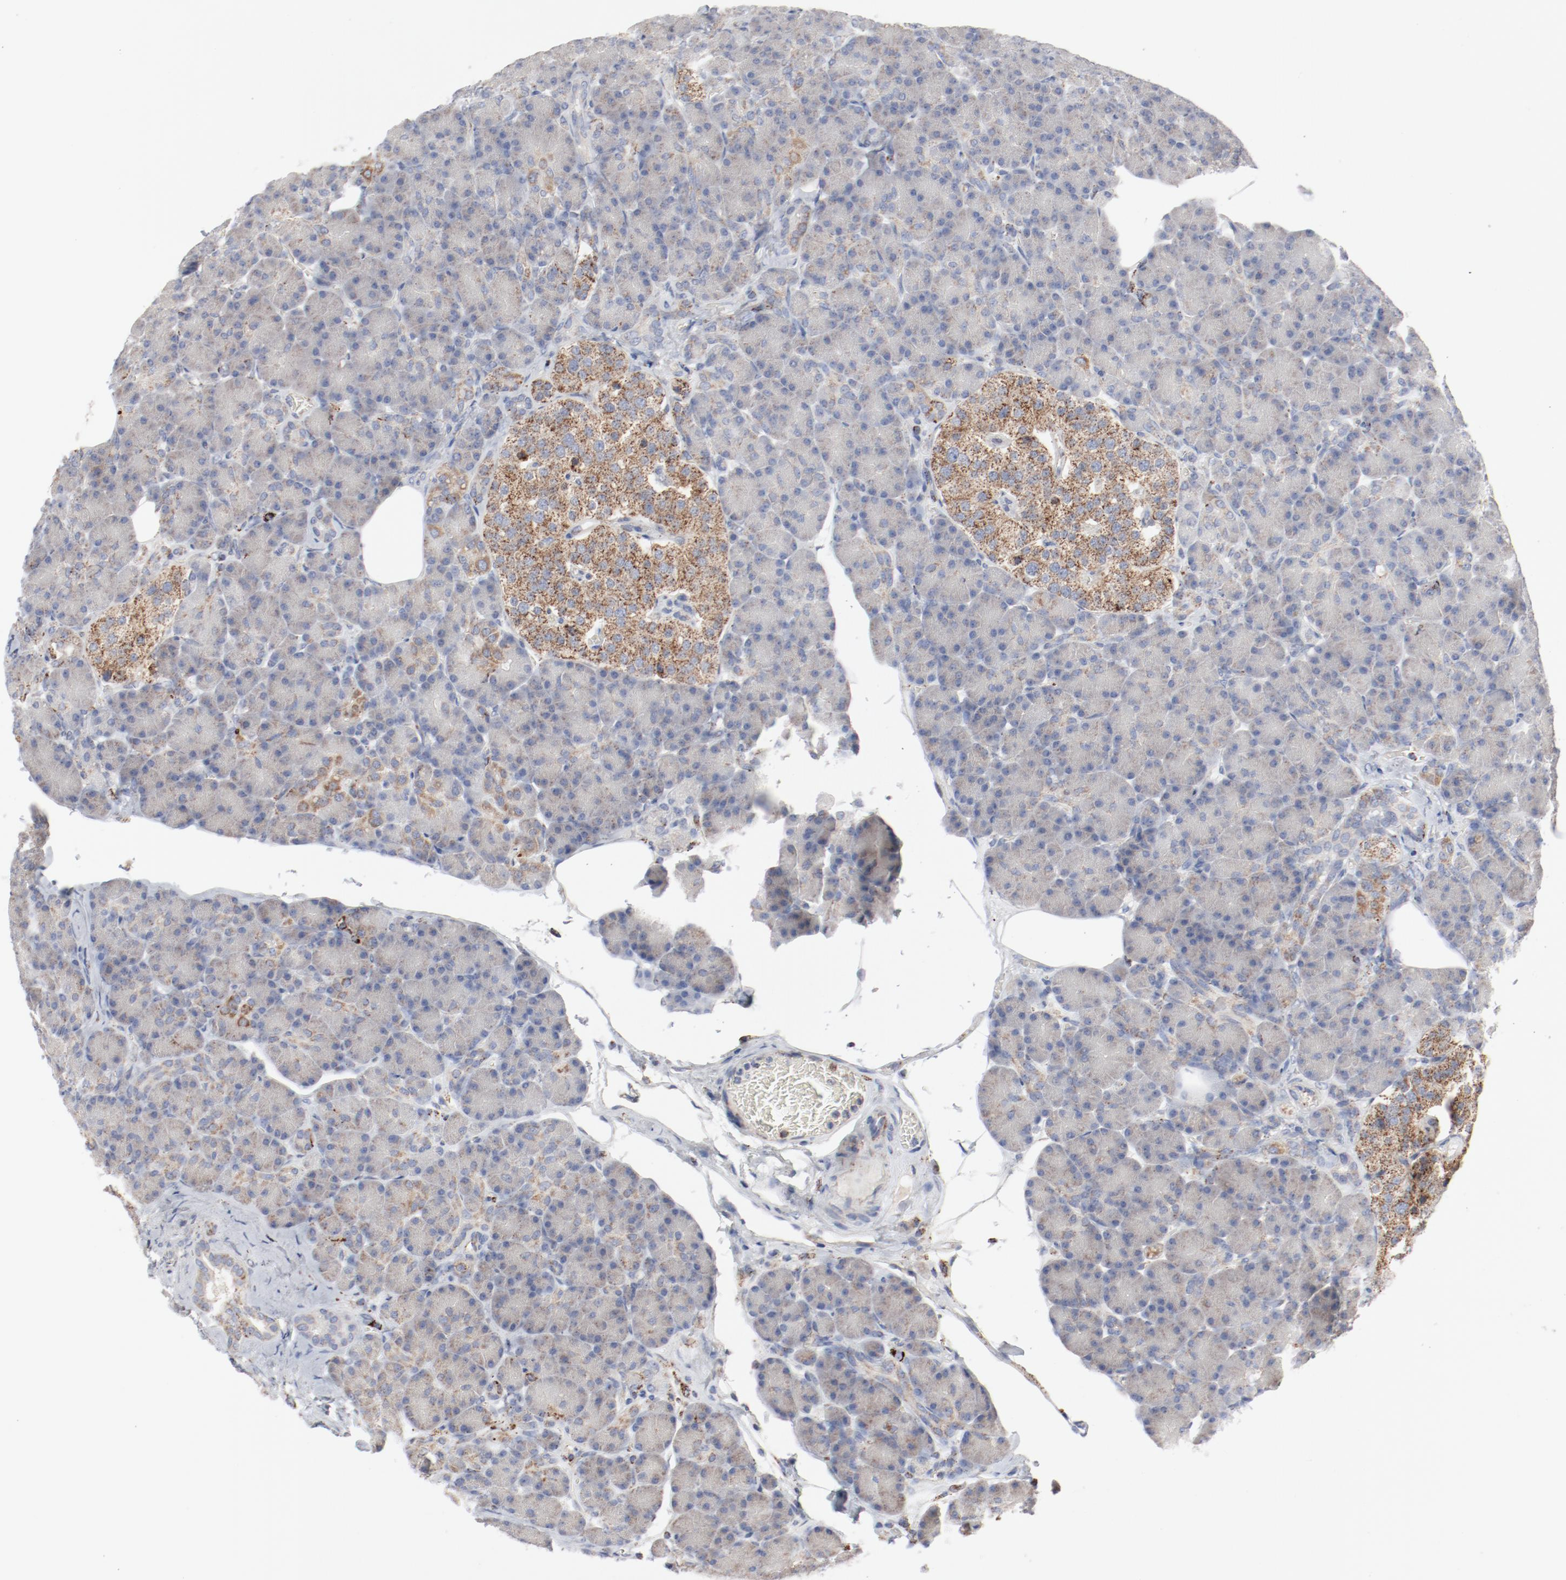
{"staining": {"intensity": "weak", "quantity": "<25%", "location": "cytoplasmic/membranous"}, "tissue": "pancreas", "cell_type": "Exocrine glandular cells", "image_type": "normal", "snomed": [{"axis": "morphology", "description": "Normal tissue, NOS"}, {"axis": "topography", "description": "Pancreas"}], "caption": "Immunohistochemistry of normal human pancreas exhibits no staining in exocrine glandular cells.", "gene": "SETD3", "patient": {"sex": "female", "age": 43}}